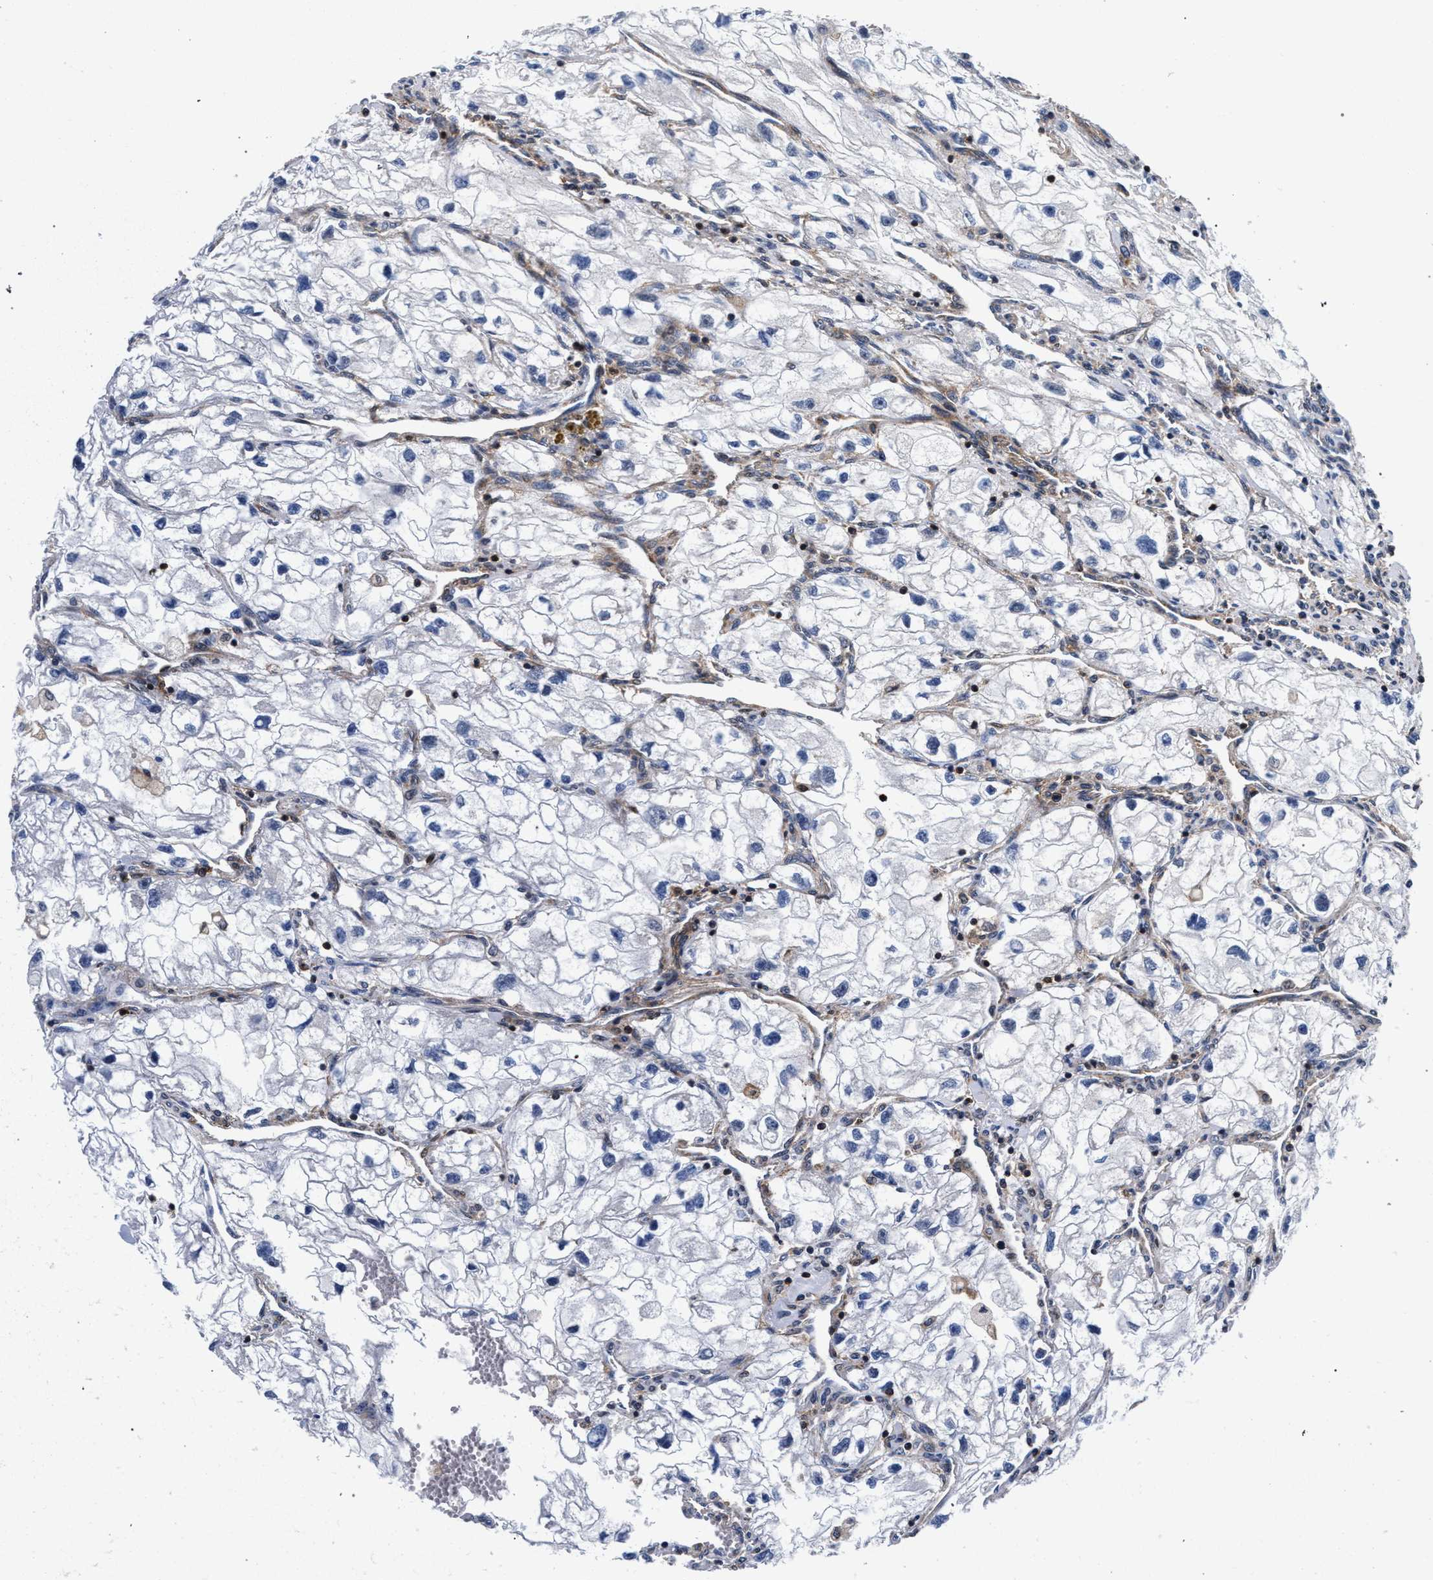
{"staining": {"intensity": "negative", "quantity": "none", "location": "none"}, "tissue": "renal cancer", "cell_type": "Tumor cells", "image_type": "cancer", "snomed": [{"axis": "morphology", "description": "Adenocarcinoma, NOS"}, {"axis": "topography", "description": "Kidney"}], "caption": "The micrograph exhibits no significant positivity in tumor cells of adenocarcinoma (renal).", "gene": "LASP1", "patient": {"sex": "female", "age": 70}}